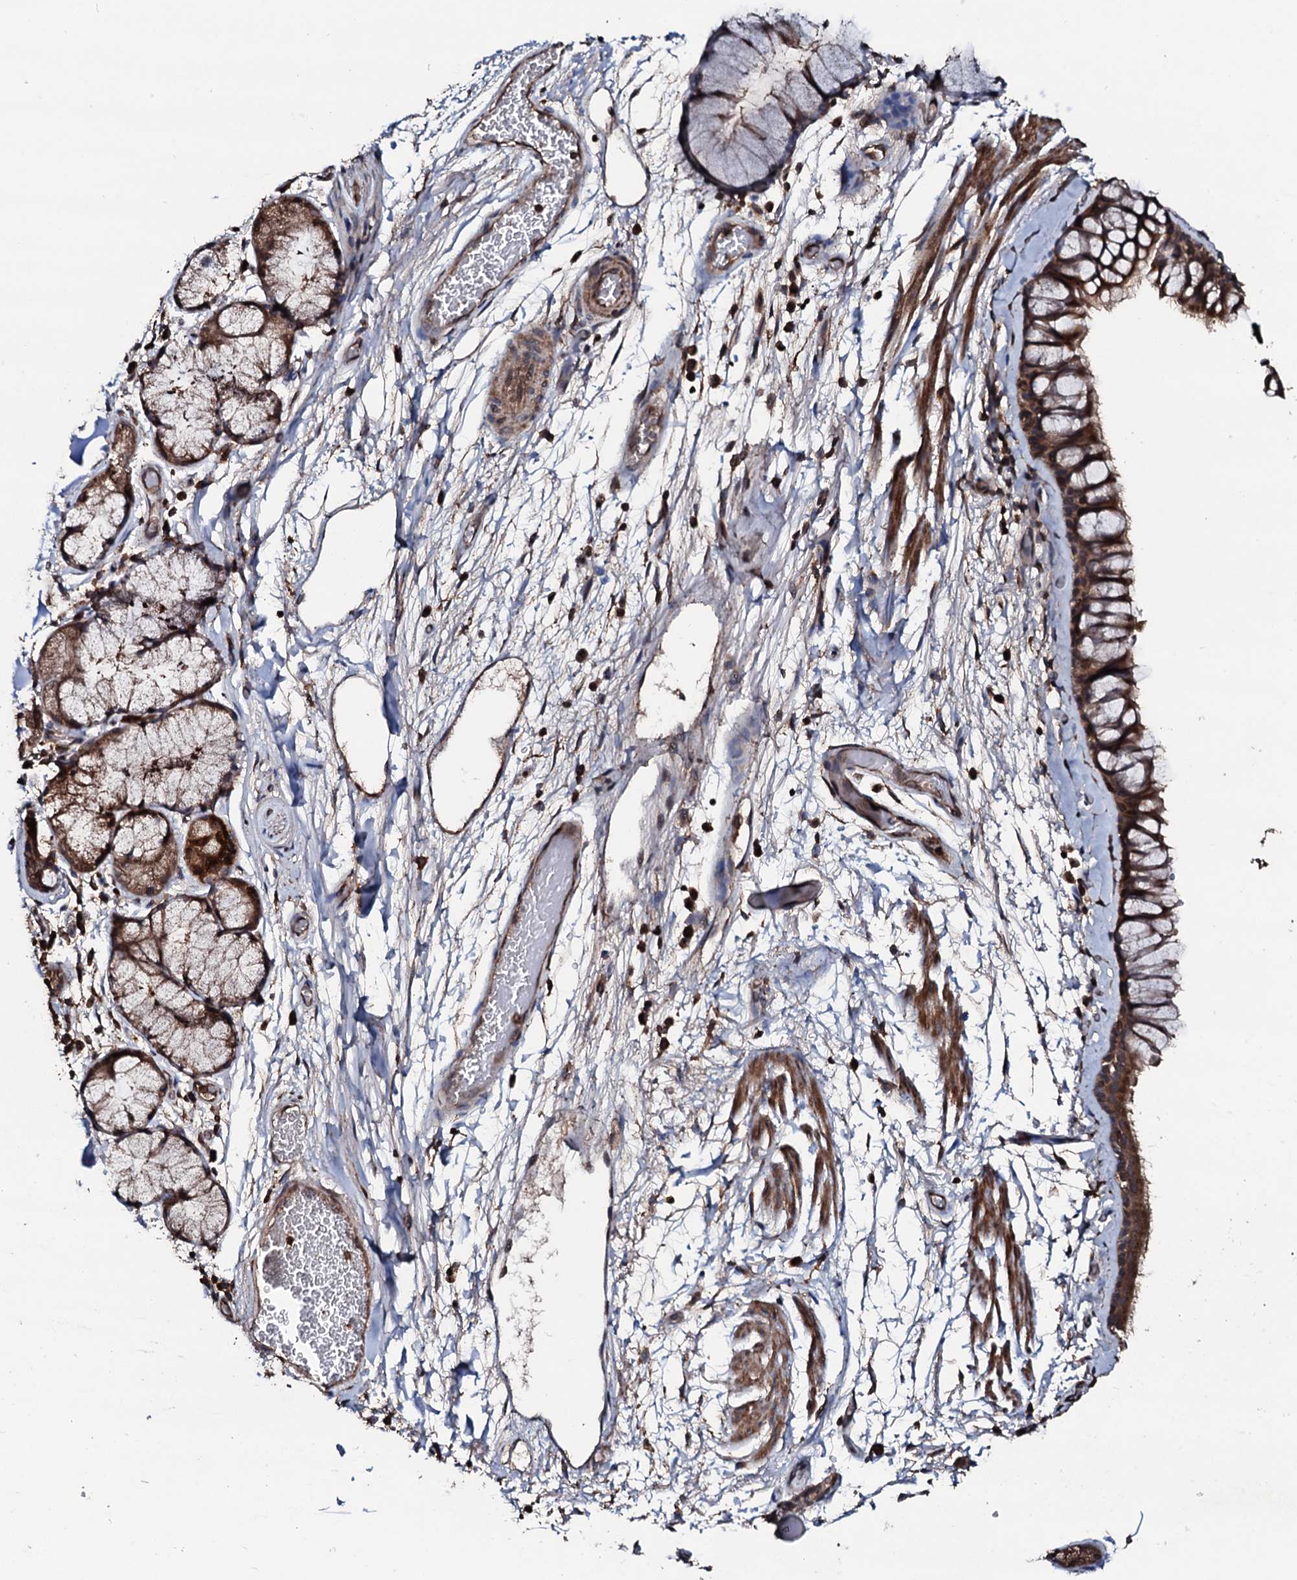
{"staining": {"intensity": "strong", "quantity": ">75%", "location": "cytoplasmic/membranous"}, "tissue": "bronchus", "cell_type": "Respiratory epithelial cells", "image_type": "normal", "snomed": [{"axis": "morphology", "description": "Normal tissue, NOS"}, {"axis": "topography", "description": "Bronchus"}], "caption": "Protein staining of unremarkable bronchus reveals strong cytoplasmic/membranous expression in about >75% of respiratory epithelial cells. (IHC, brightfield microscopy, high magnification).", "gene": "SDHAF2", "patient": {"sex": "male", "age": 65}}